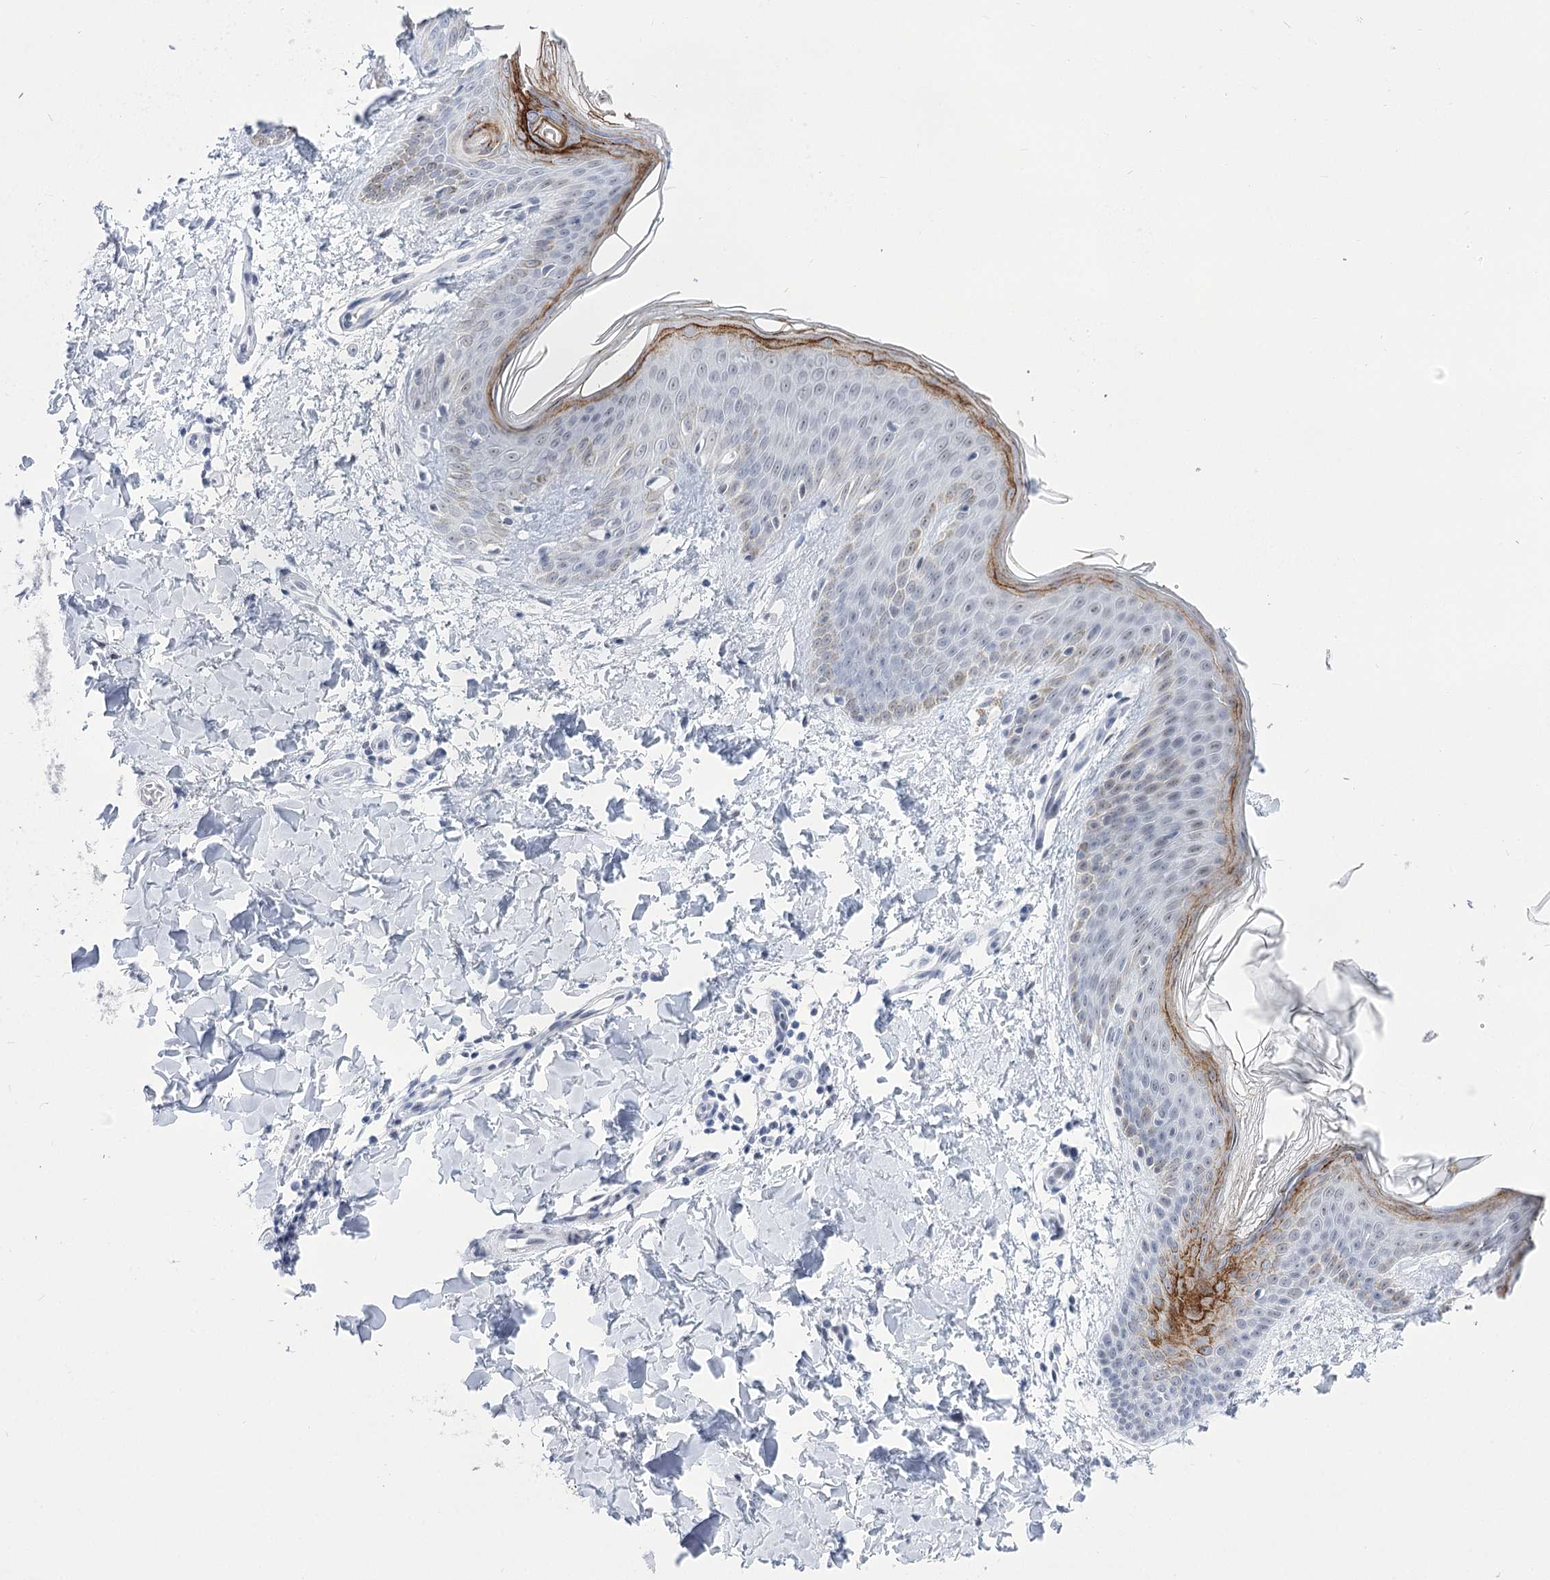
{"staining": {"intensity": "negative", "quantity": "none", "location": "none"}, "tissue": "skin", "cell_type": "Fibroblasts", "image_type": "normal", "snomed": [{"axis": "morphology", "description": "Normal tissue, NOS"}, {"axis": "topography", "description": "Skin"}], "caption": "An immunohistochemistry (IHC) photomicrograph of unremarkable skin is shown. There is no staining in fibroblasts of skin. (DAB (3,3'-diaminobenzidine) immunohistochemistry (IHC) with hematoxylin counter stain).", "gene": "HORMAD1", "patient": {"sex": "male", "age": 36}}